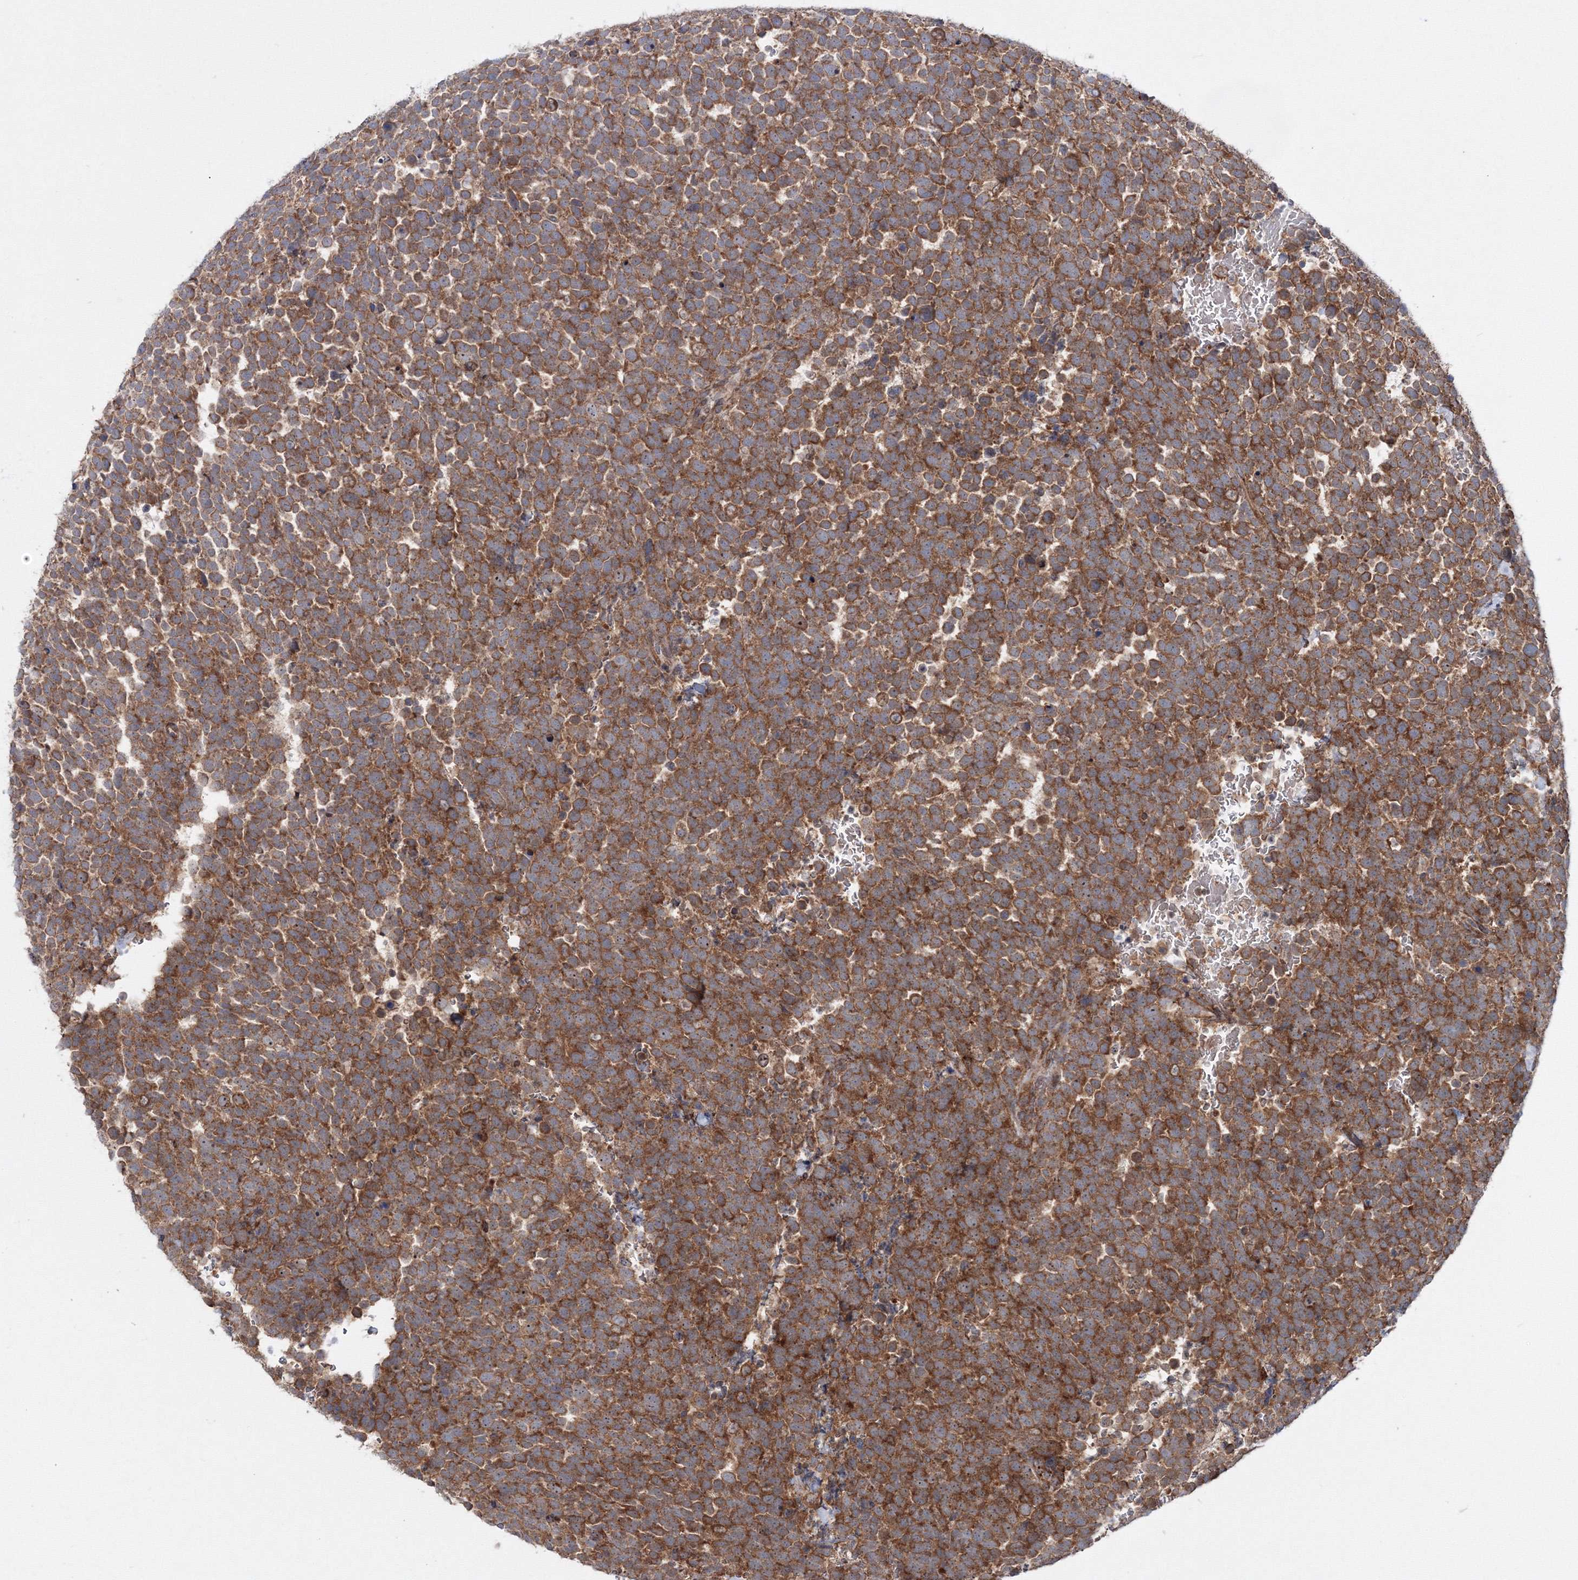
{"staining": {"intensity": "strong", "quantity": ">75%", "location": "cytoplasmic/membranous"}, "tissue": "urothelial cancer", "cell_type": "Tumor cells", "image_type": "cancer", "snomed": [{"axis": "morphology", "description": "Urothelial carcinoma, High grade"}, {"axis": "topography", "description": "Urinary bladder"}], "caption": "About >75% of tumor cells in human high-grade urothelial carcinoma display strong cytoplasmic/membranous protein positivity as visualized by brown immunohistochemical staining.", "gene": "PEX13", "patient": {"sex": "female", "age": 82}}